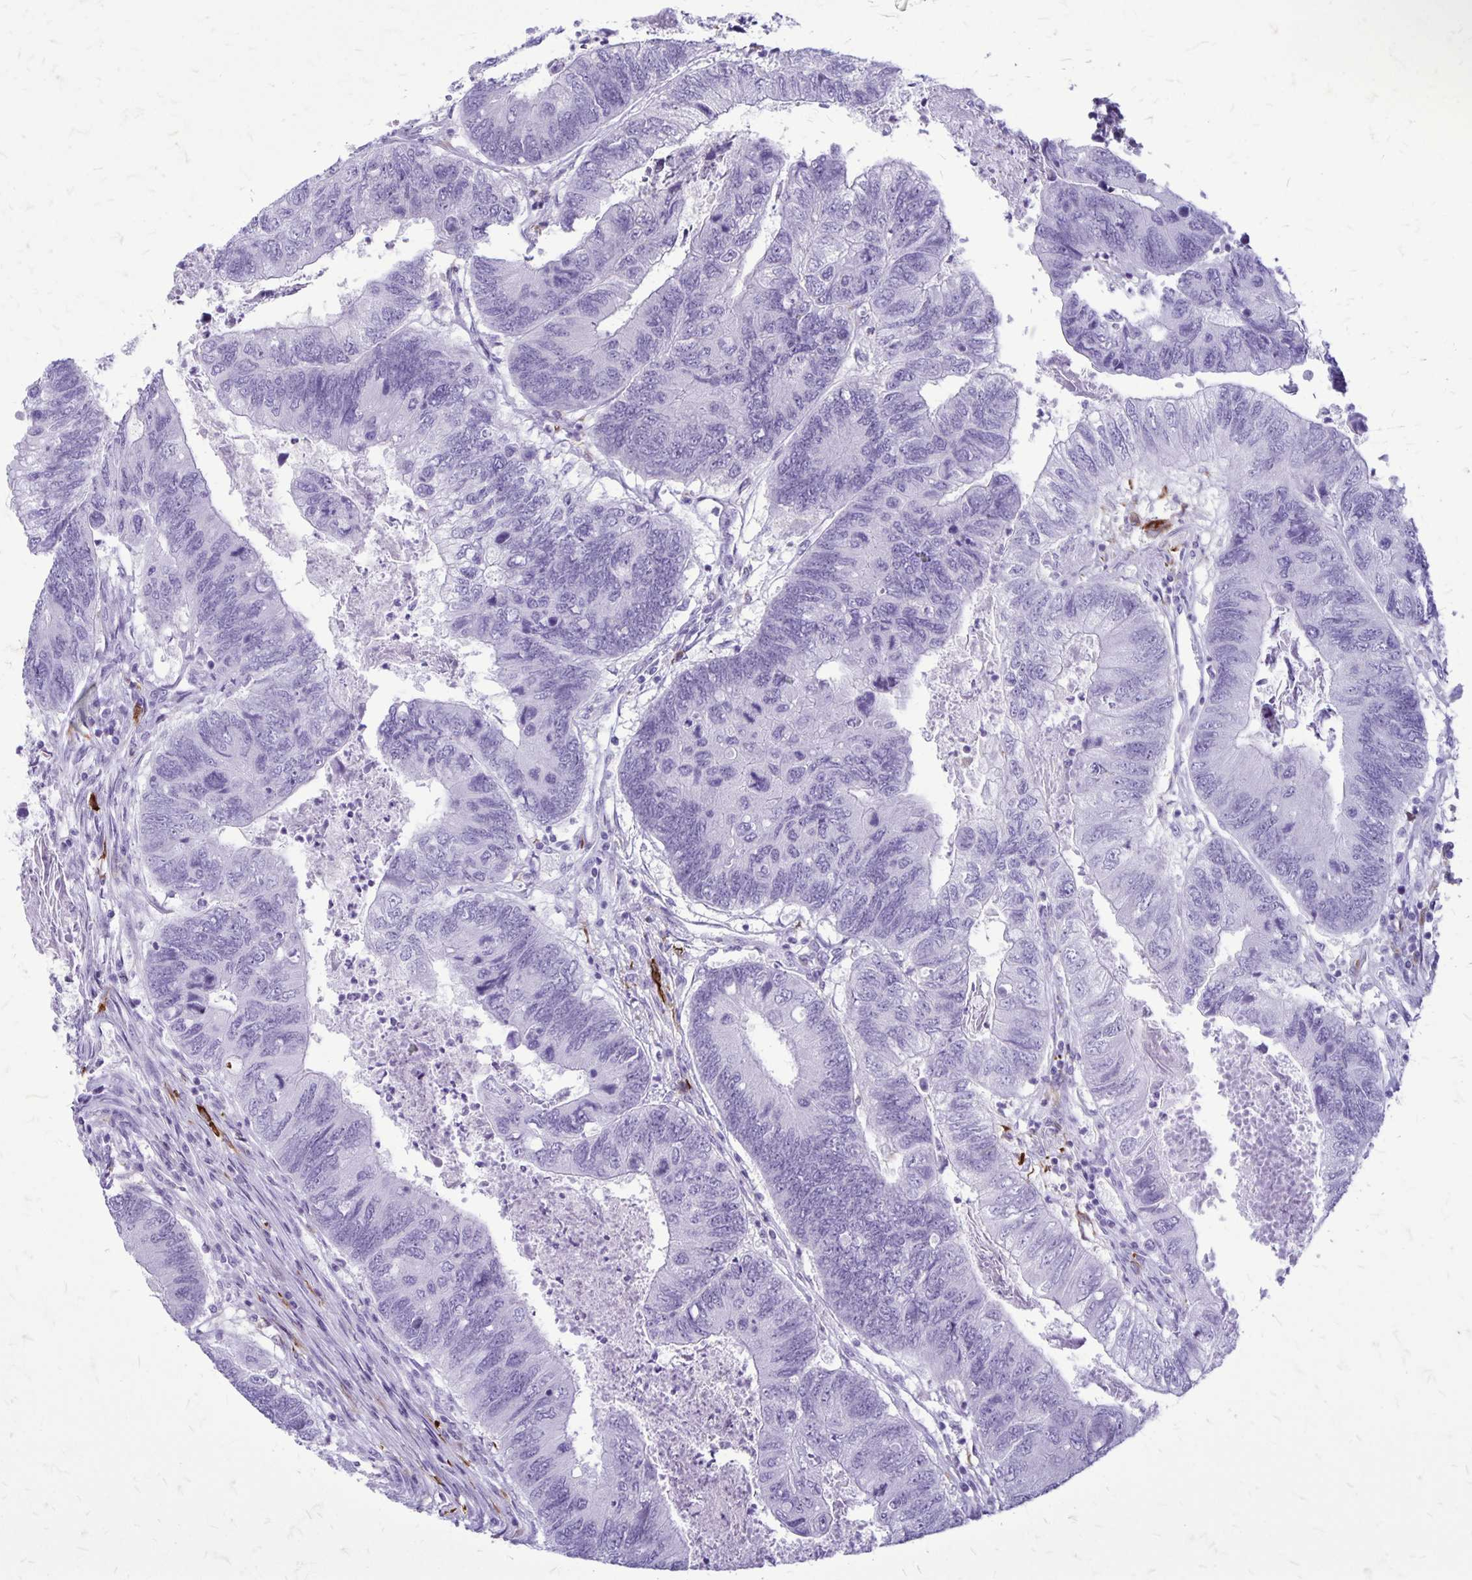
{"staining": {"intensity": "negative", "quantity": "none", "location": "none"}, "tissue": "colorectal cancer", "cell_type": "Tumor cells", "image_type": "cancer", "snomed": [{"axis": "morphology", "description": "Adenocarcinoma, NOS"}, {"axis": "topography", "description": "Colon"}], "caption": "Immunohistochemistry micrograph of human colorectal adenocarcinoma stained for a protein (brown), which shows no staining in tumor cells. (Immunohistochemistry, brightfield microscopy, high magnification).", "gene": "RTN1", "patient": {"sex": "female", "age": 67}}